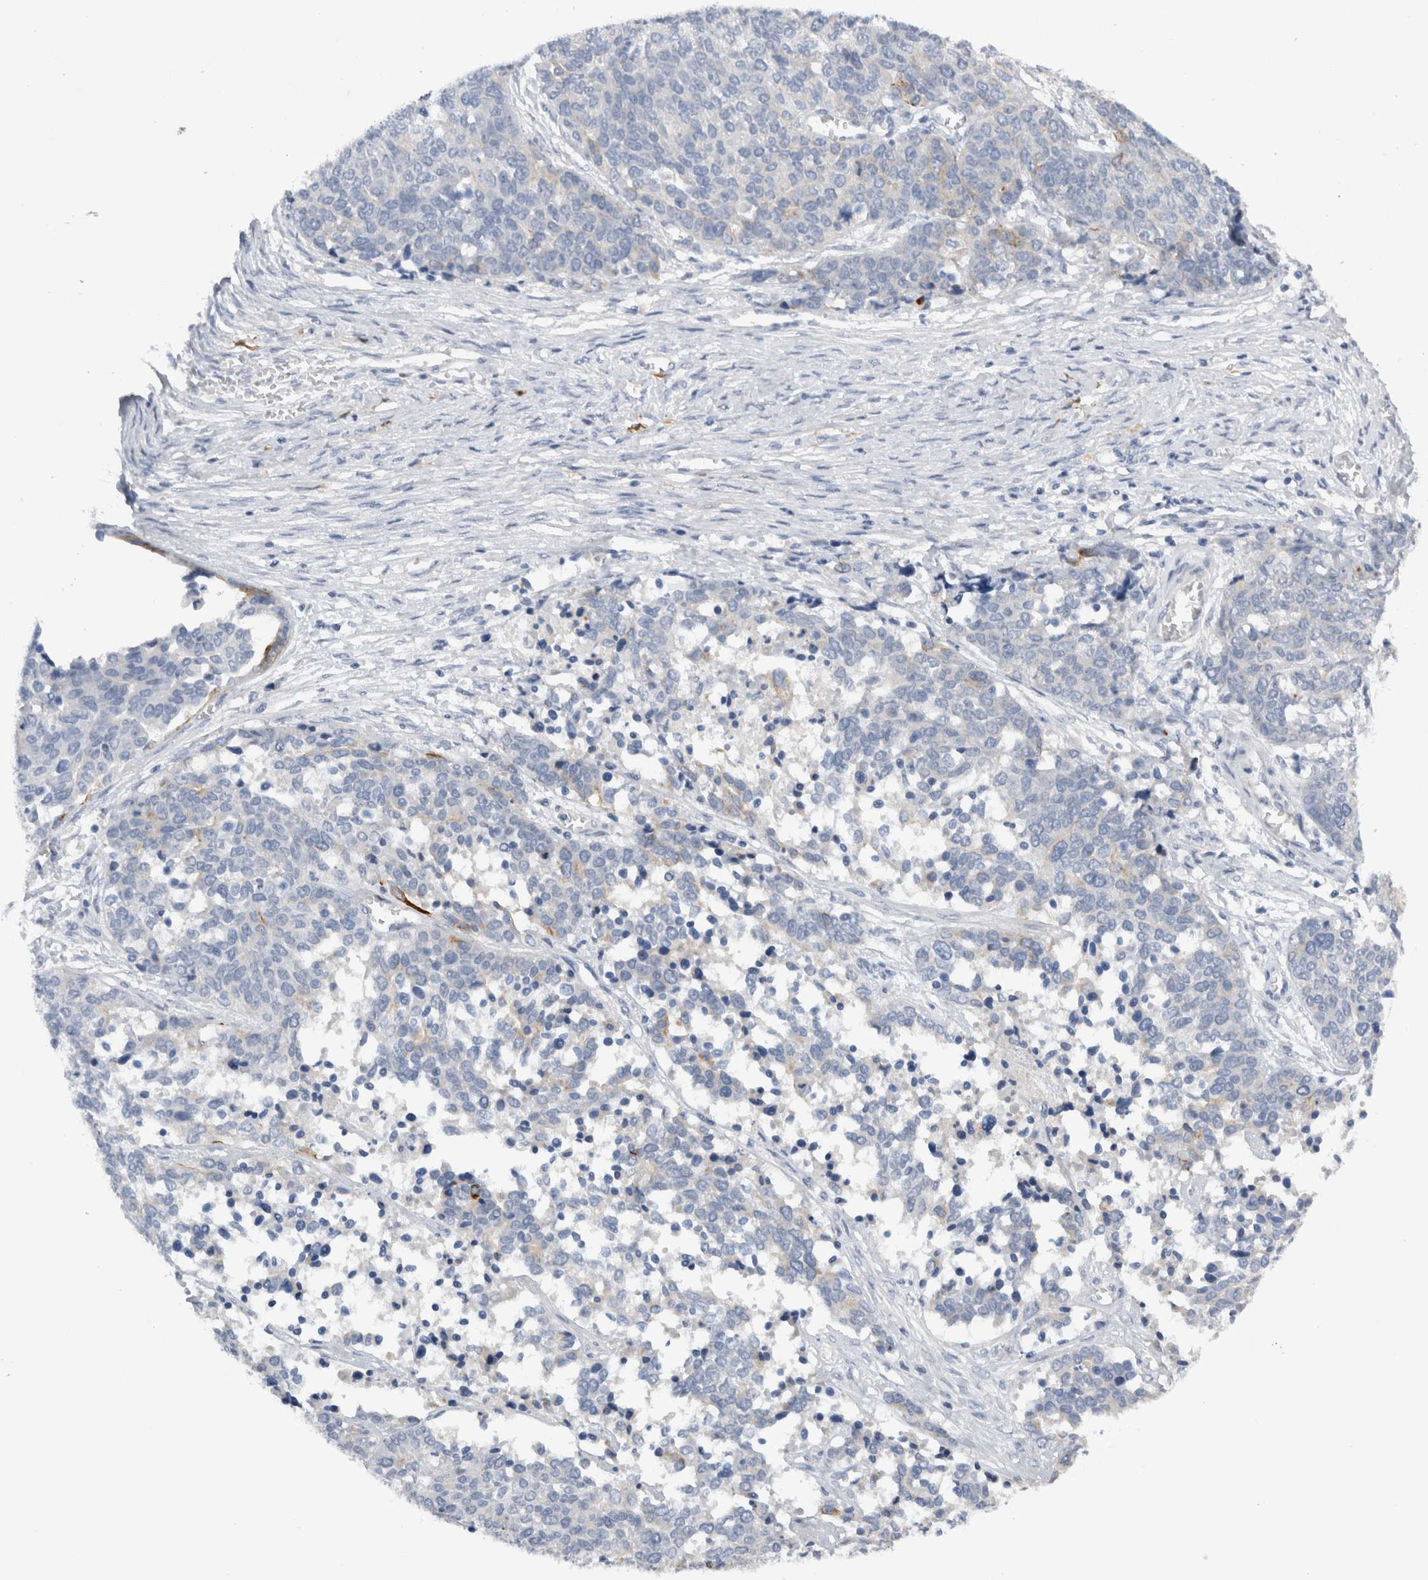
{"staining": {"intensity": "negative", "quantity": "none", "location": "none"}, "tissue": "ovarian cancer", "cell_type": "Tumor cells", "image_type": "cancer", "snomed": [{"axis": "morphology", "description": "Cystadenocarcinoma, serous, NOS"}, {"axis": "topography", "description": "Ovary"}], "caption": "The photomicrograph reveals no significant staining in tumor cells of ovarian cancer (serous cystadenocarcinoma). (DAB immunohistochemistry with hematoxylin counter stain).", "gene": "SLC20A2", "patient": {"sex": "female", "age": 44}}